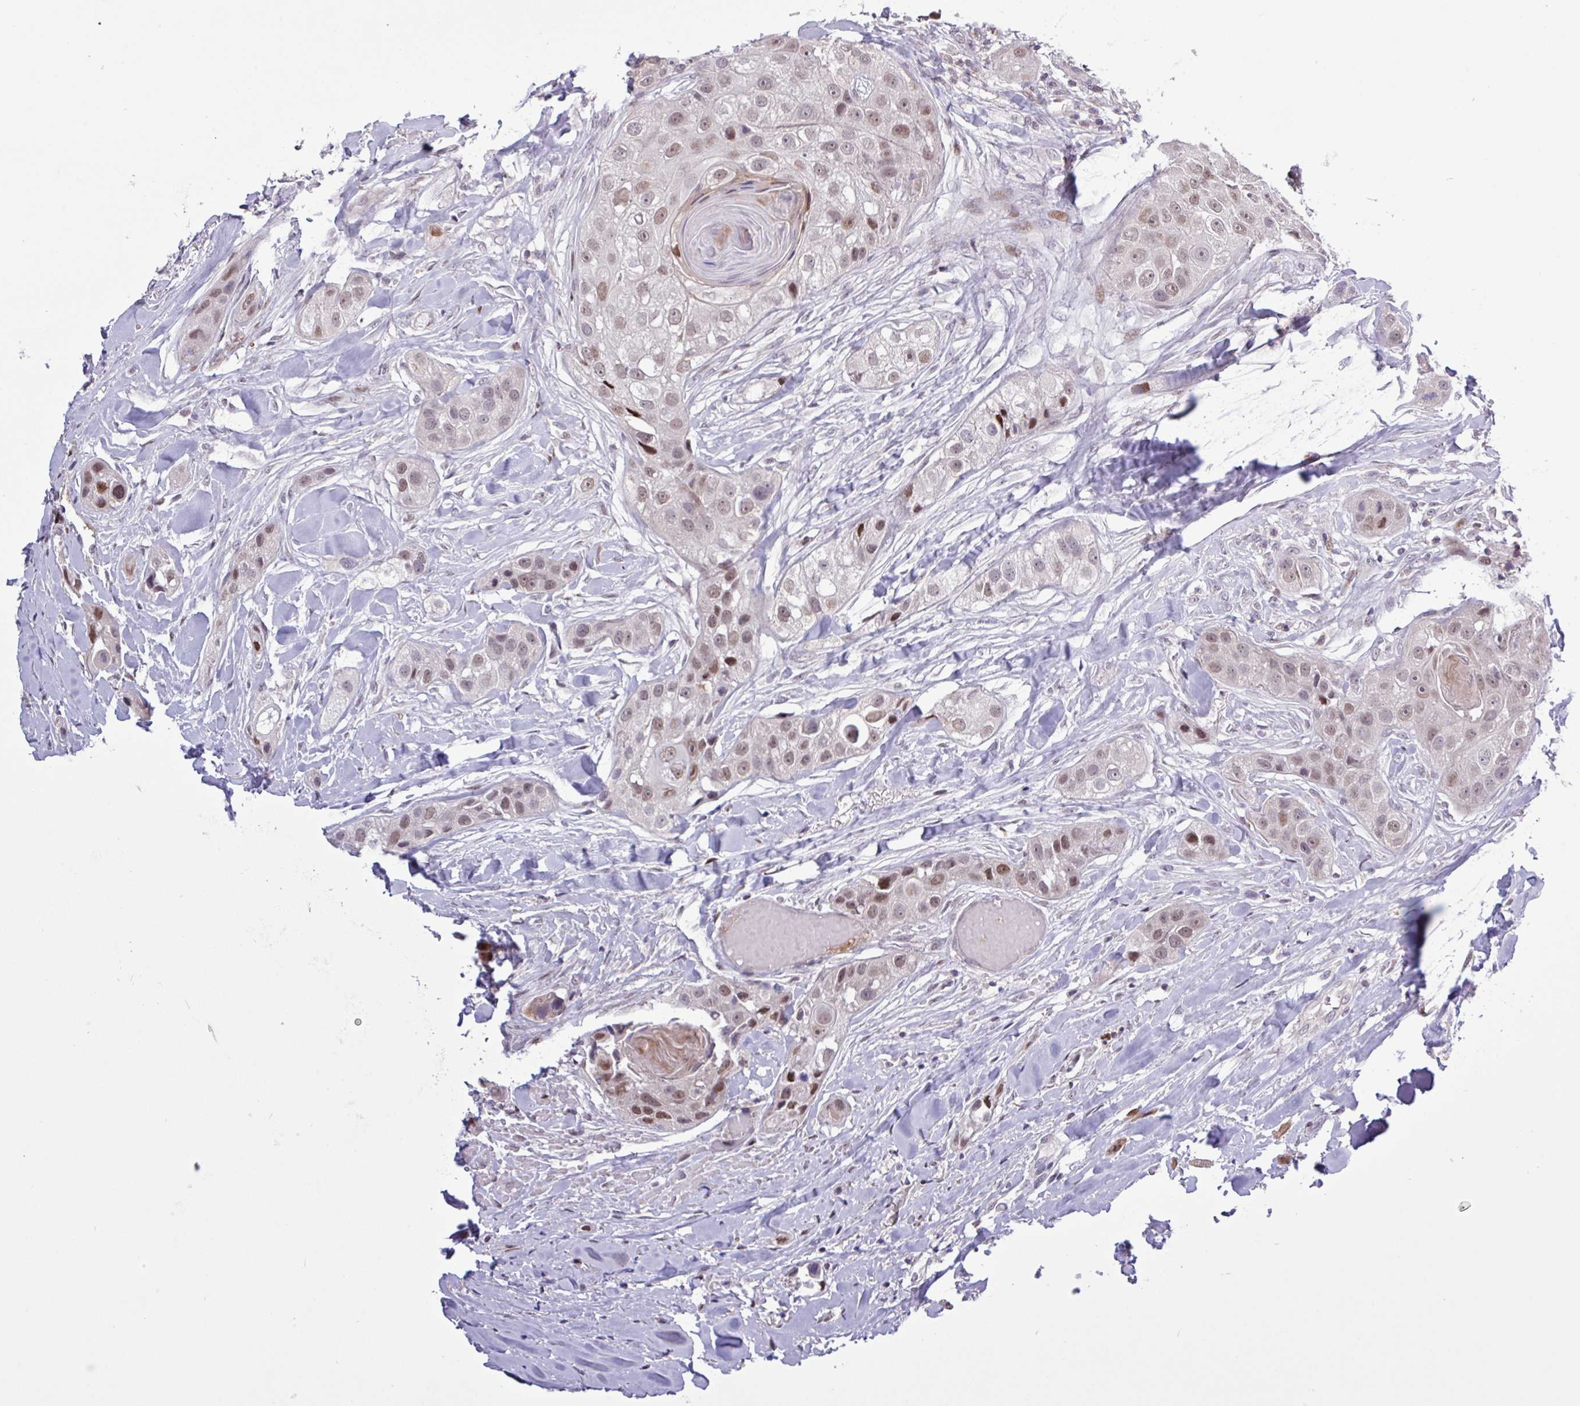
{"staining": {"intensity": "moderate", "quantity": ">75%", "location": "nuclear"}, "tissue": "head and neck cancer", "cell_type": "Tumor cells", "image_type": "cancer", "snomed": [{"axis": "morphology", "description": "Normal tissue, NOS"}, {"axis": "morphology", "description": "Squamous cell carcinoma, NOS"}, {"axis": "topography", "description": "Skeletal muscle"}, {"axis": "topography", "description": "Head-Neck"}], "caption": "The immunohistochemical stain shows moderate nuclear expression in tumor cells of squamous cell carcinoma (head and neck) tissue. (IHC, brightfield microscopy, high magnification).", "gene": "RTL3", "patient": {"sex": "male", "age": 51}}